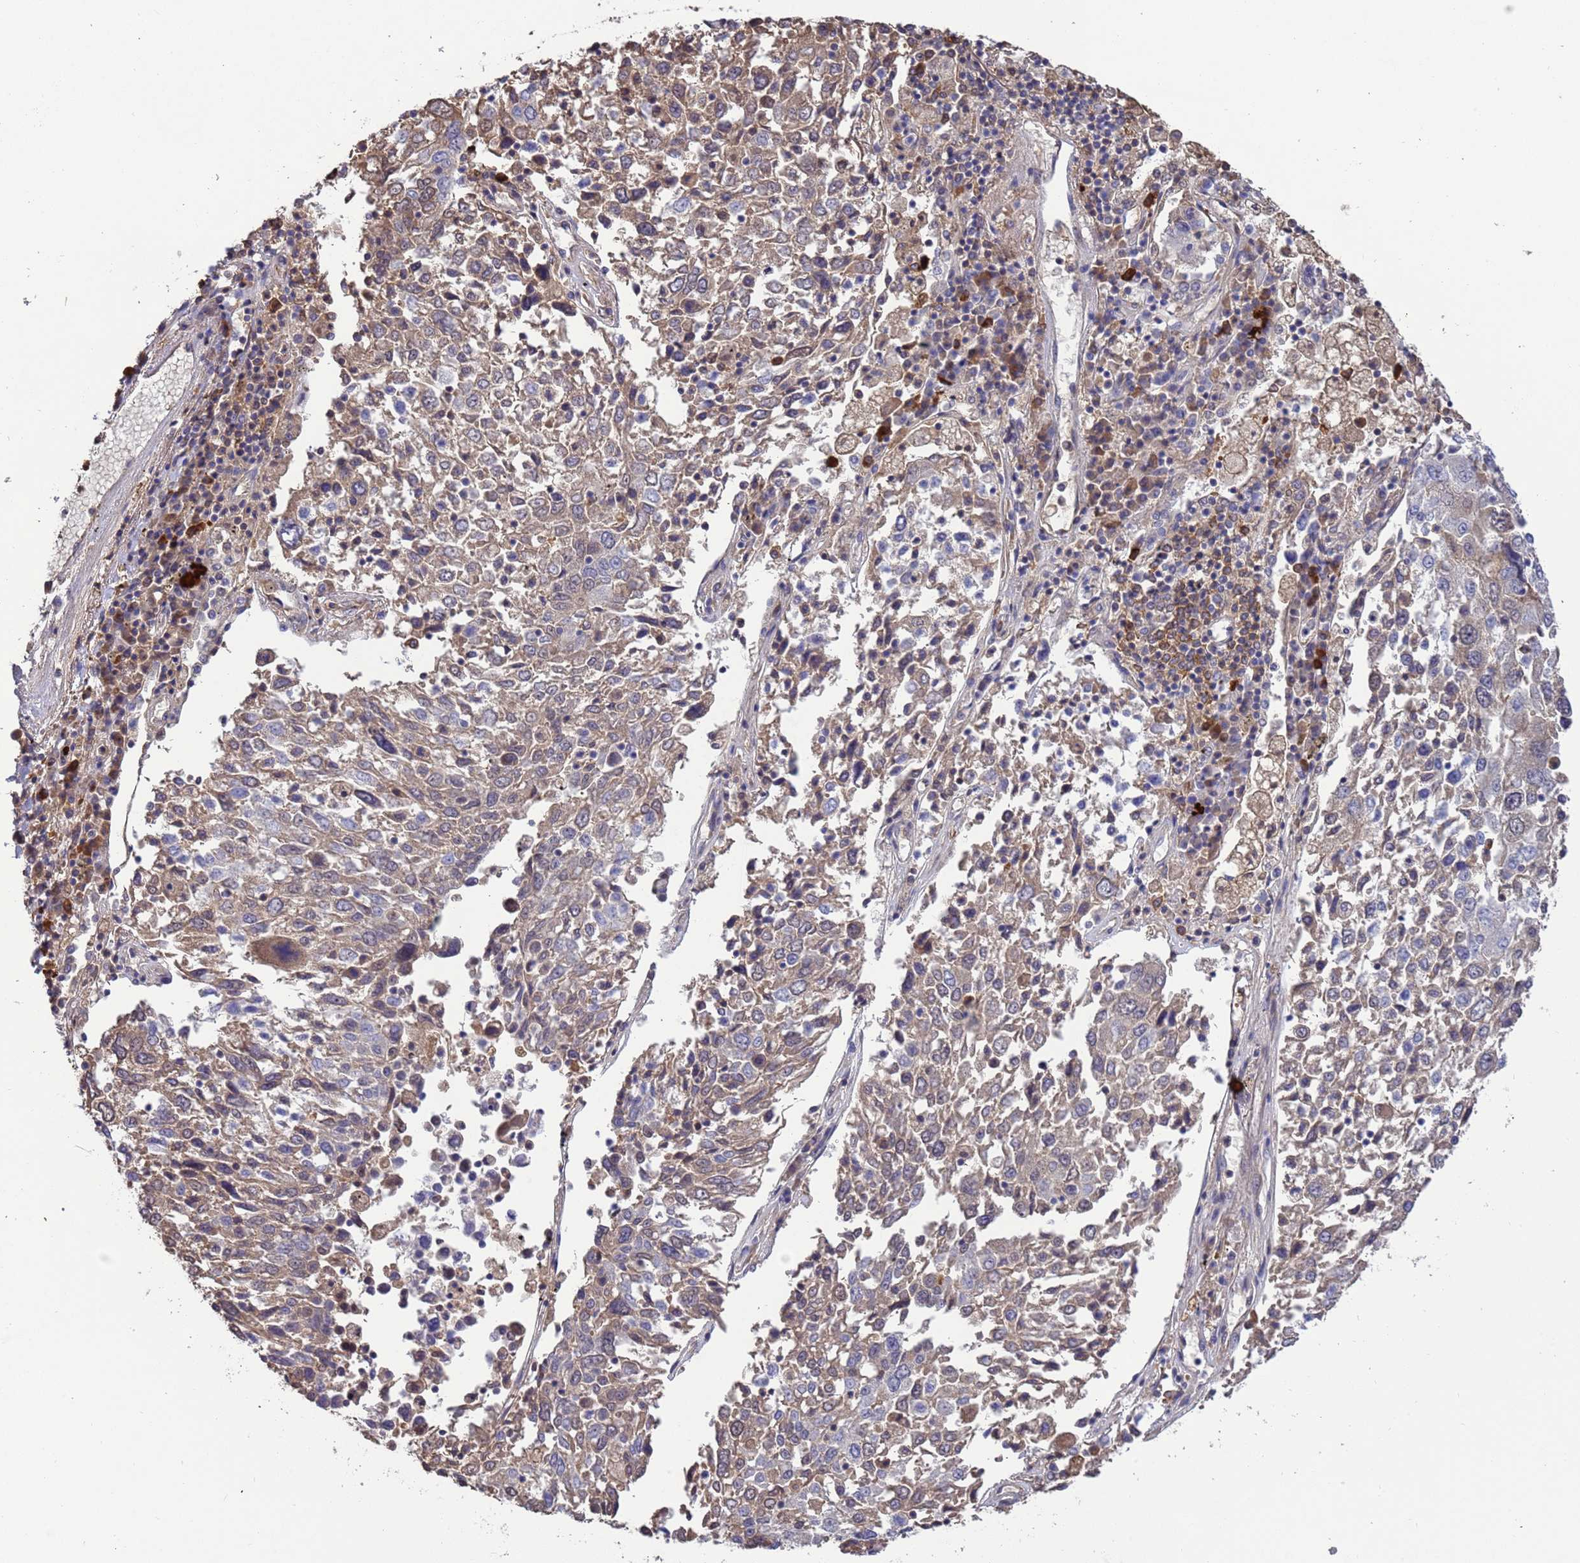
{"staining": {"intensity": "weak", "quantity": "<25%", "location": "cytoplasmic/membranous"}, "tissue": "lung cancer", "cell_type": "Tumor cells", "image_type": "cancer", "snomed": [{"axis": "morphology", "description": "Squamous cell carcinoma, NOS"}, {"axis": "topography", "description": "Lung"}], "caption": "Immunohistochemistry (IHC) photomicrograph of squamous cell carcinoma (lung) stained for a protein (brown), which shows no expression in tumor cells.", "gene": "AMPD3", "patient": {"sex": "male", "age": 65}}